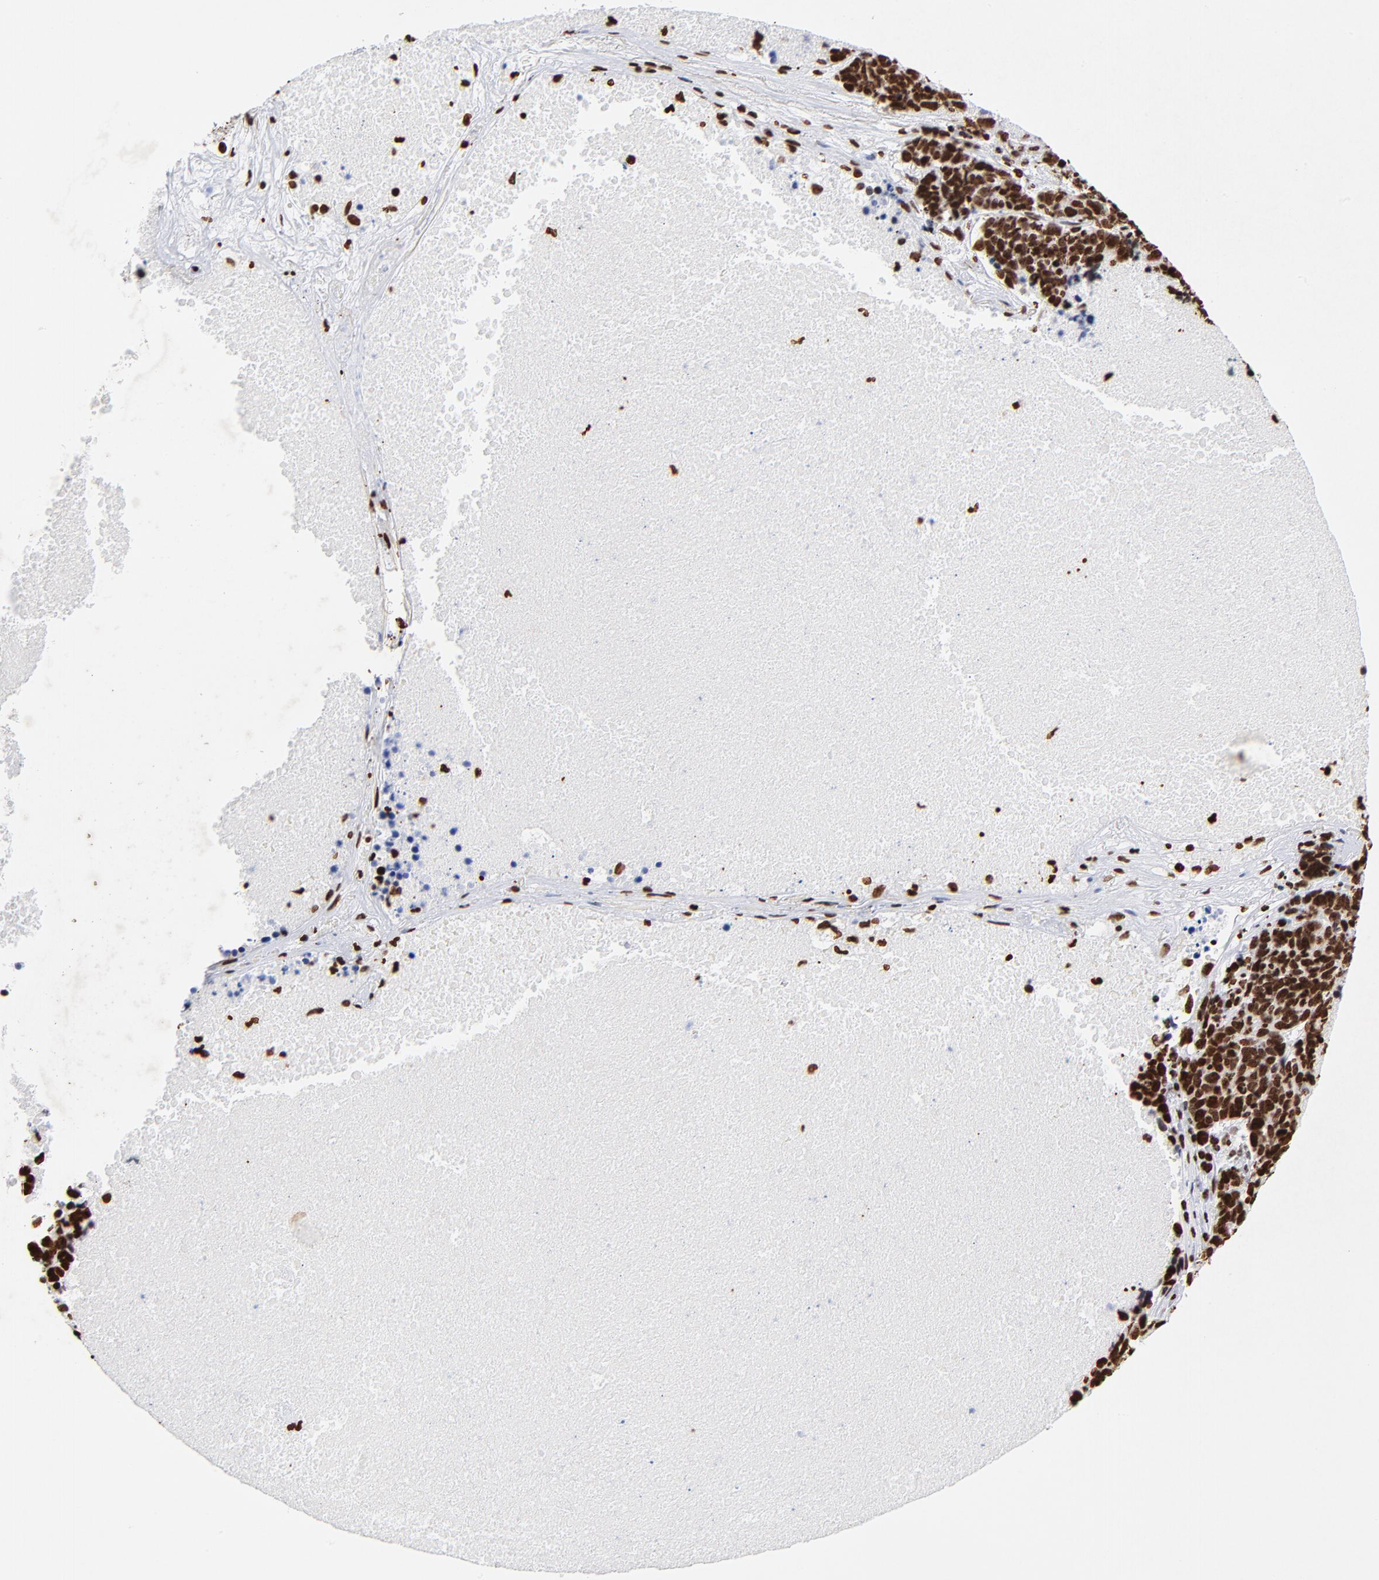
{"staining": {"intensity": "strong", "quantity": ">75%", "location": "nuclear"}, "tissue": "lung cancer", "cell_type": "Tumor cells", "image_type": "cancer", "snomed": [{"axis": "morphology", "description": "Neoplasm, malignant, NOS"}, {"axis": "topography", "description": "Lung"}], "caption": "This is a micrograph of immunohistochemistry (IHC) staining of lung neoplasm (malignant), which shows strong staining in the nuclear of tumor cells.", "gene": "FBH1", "patient": {"sex": "female", "age": 75}}